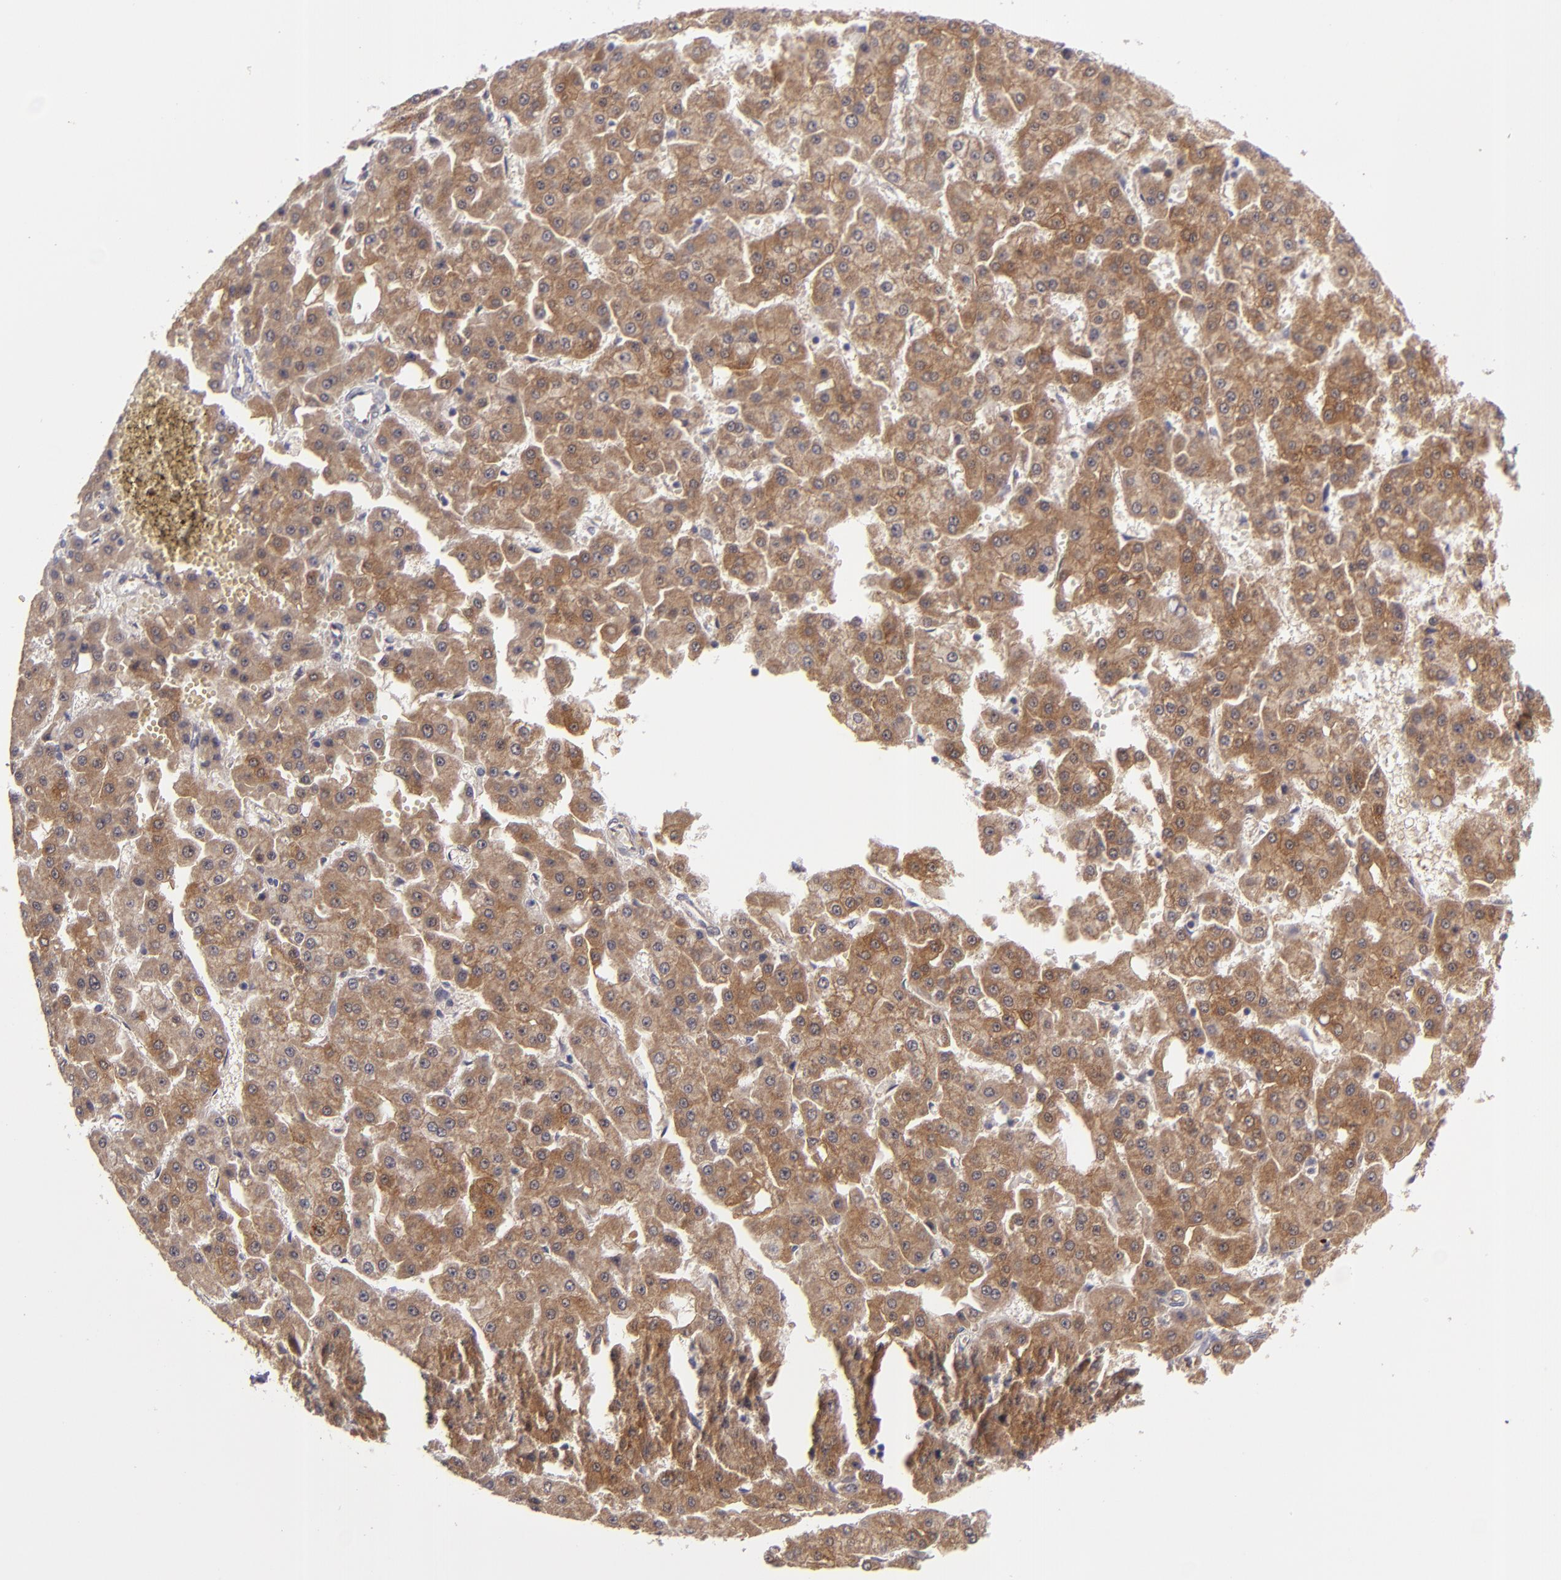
{"staining": {"intensity": "strong", "quantity": ">75%", "location": "cytoplasmic/membranous"}, "tissue": "liver cancer", "cell_type": "Tumor cells", "image_type": "cancer", "snomed": [{"axis": "morphology", "description": "Carcinoma, Hepatocellular, NOS"}, {"axis": "topography", "description": "Liver"}], "caption": "The photomicrograph demonstrates immunohistochemical staining of liver hepatocellular carcinoma. There is strong cytoplasmic/membranous staining is appreciated in approximately >75% of tumor cells. Nuclei are stained in blue.", "gene": "SH2D4A", "patient": {"sex": "male", "age": 47}}